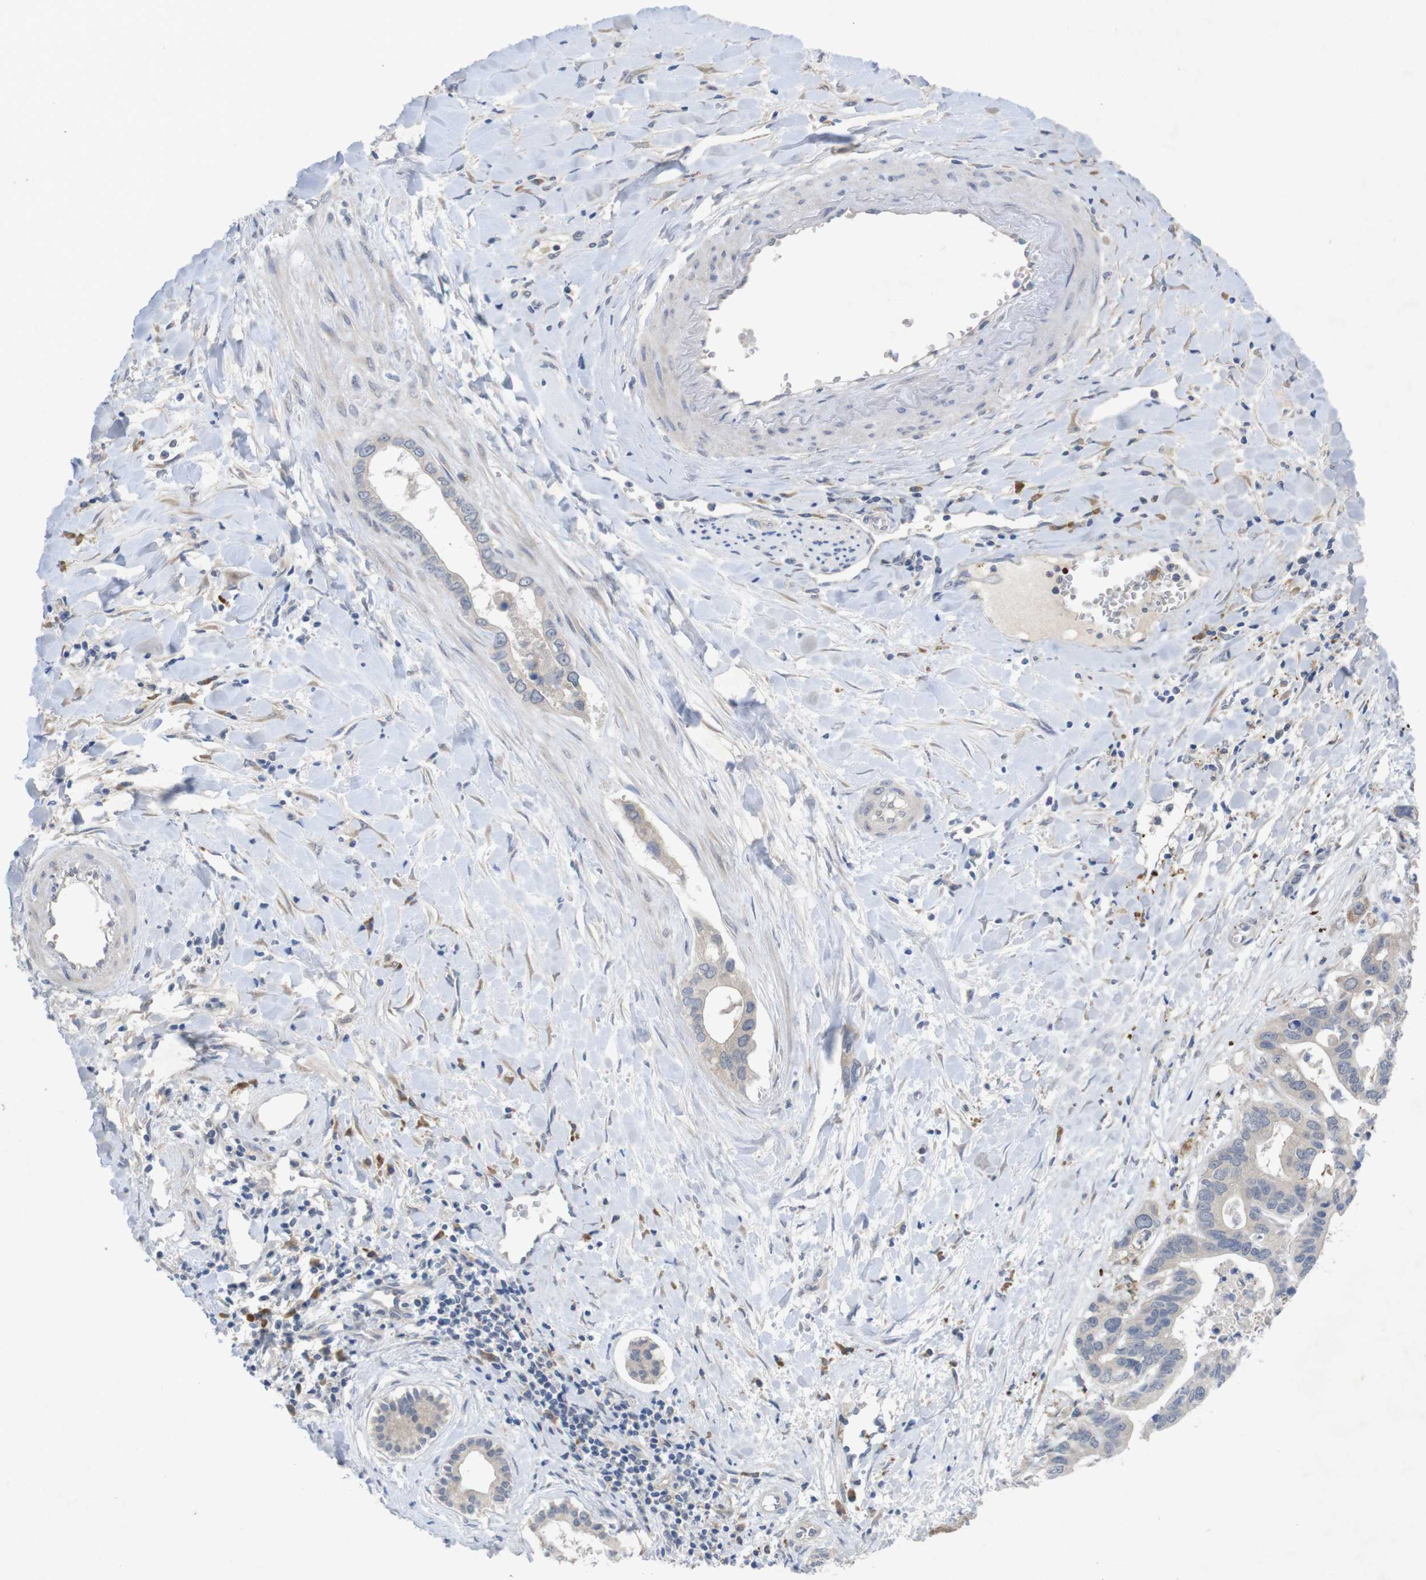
{"staining": {"intensity": "negative", "quantity": "none", "location": "none"}, "tissue": "liver cancer", "cell_type": "Tumor cells", "image_type": "cancer", "snomed": [{"axis": "morphology", "description": "Cholangiocarcinoma"}, {"axis": "topography", "description": "Liver"}], "caption": "Immunohistochemical staining of human liver cancer demonstrates no significant expression in tumor cells.", "gene": "BCAR3", "patient": {"sex": "female", "age": 65}}